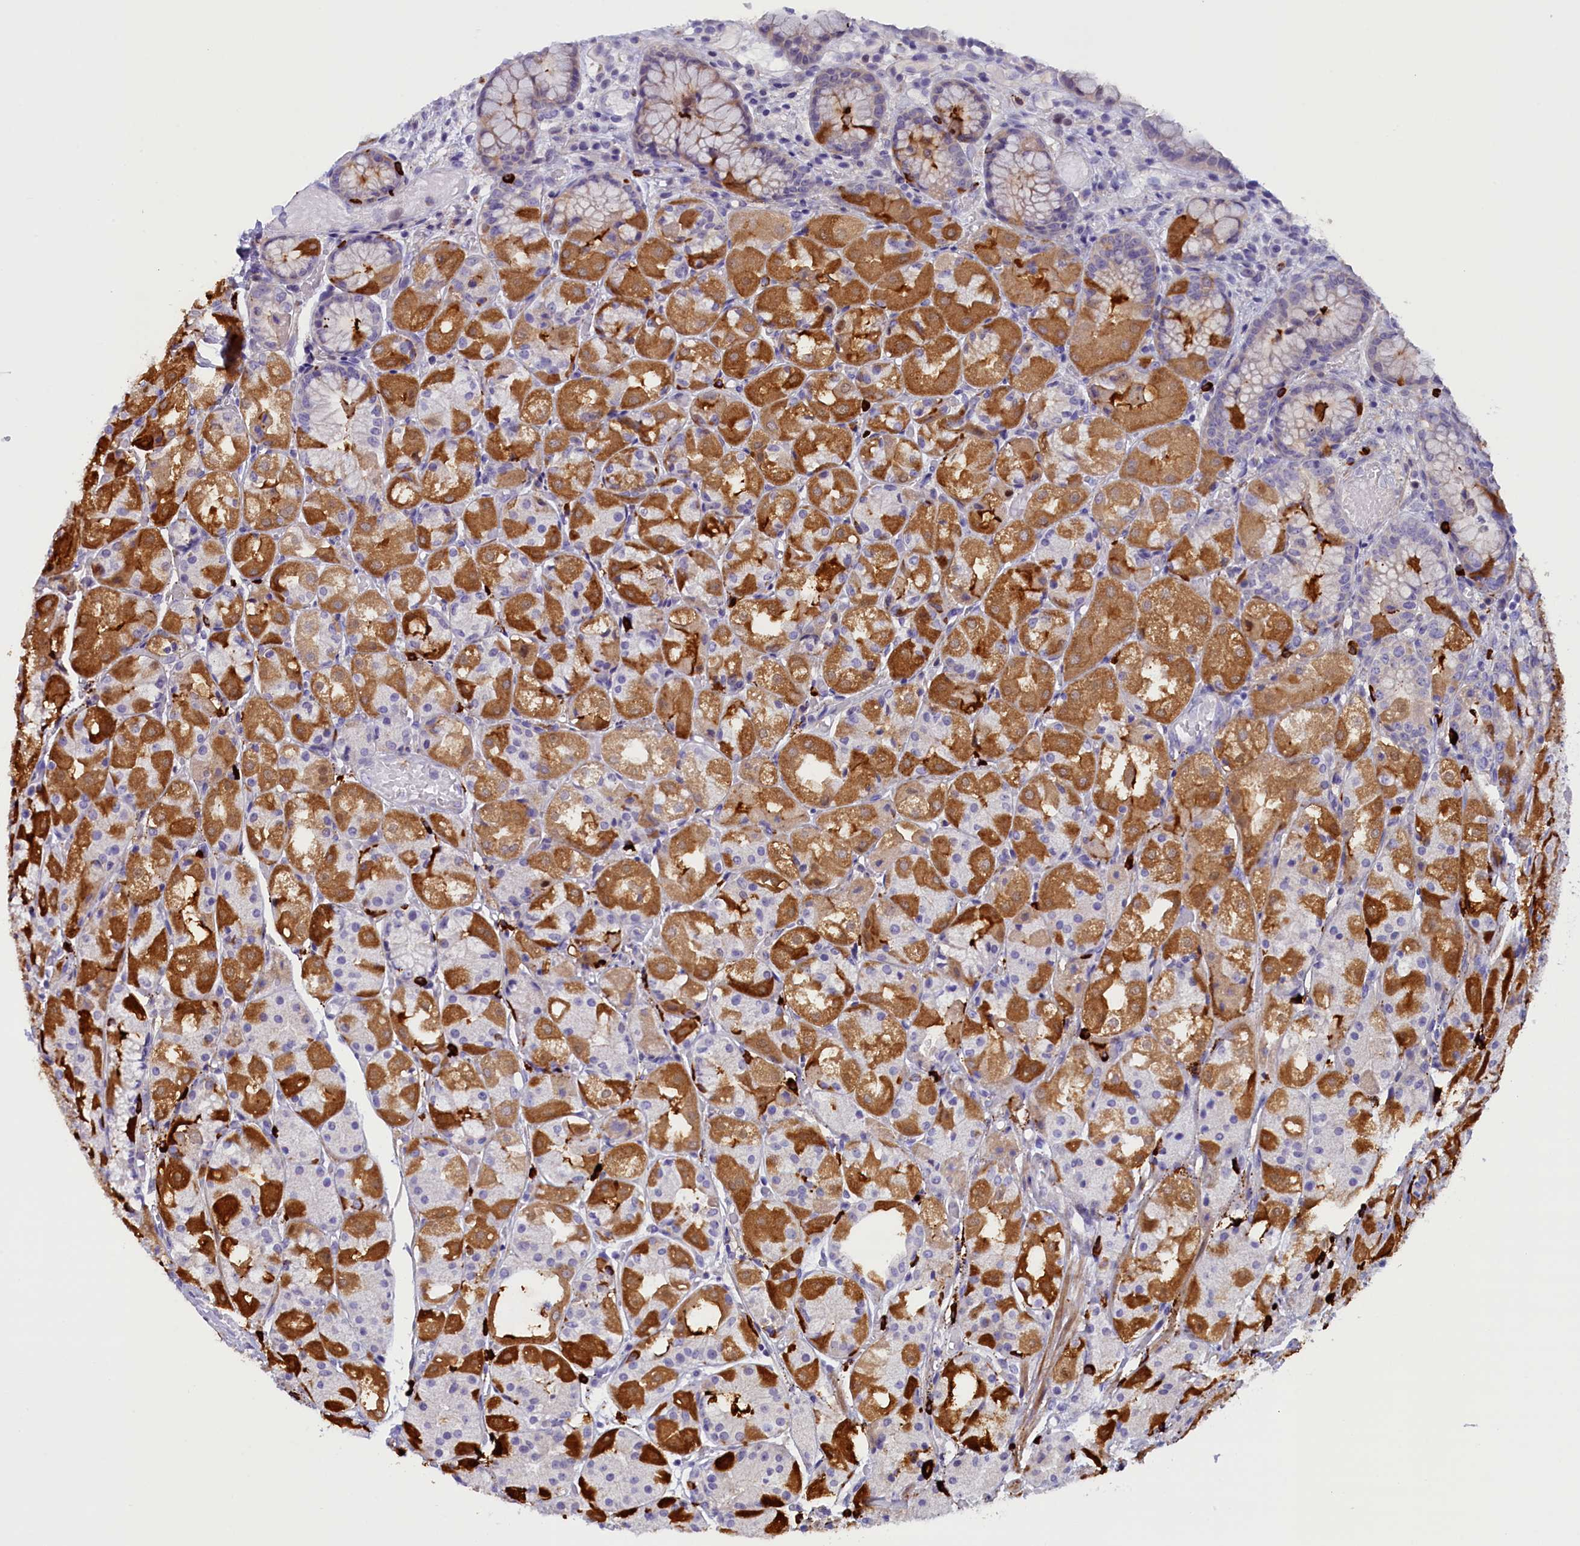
{"staining": {"intensity": "strong", "quantity": "25%-75%", "location": "cytoplasmic/membranous"}, "tissue": "stomach", "cell_type": "Glandular cells", "image_type": "normal", "snomed": [{"axis": "morphology", "description": "Normal tissue, NOS"}, {"axis": "topography", "description": "Stomach, upper"}], "caption": "This photomicrograph reveals normal stomach stained with immunohistochemistry to label a protein in brown. The cytoplasmic/membranous of glandular cells show strong positivity for the protein. Nuclei are counter-stained blue.", "gene": "RTTN", "patient": {"sex": "male", "age": 72}}